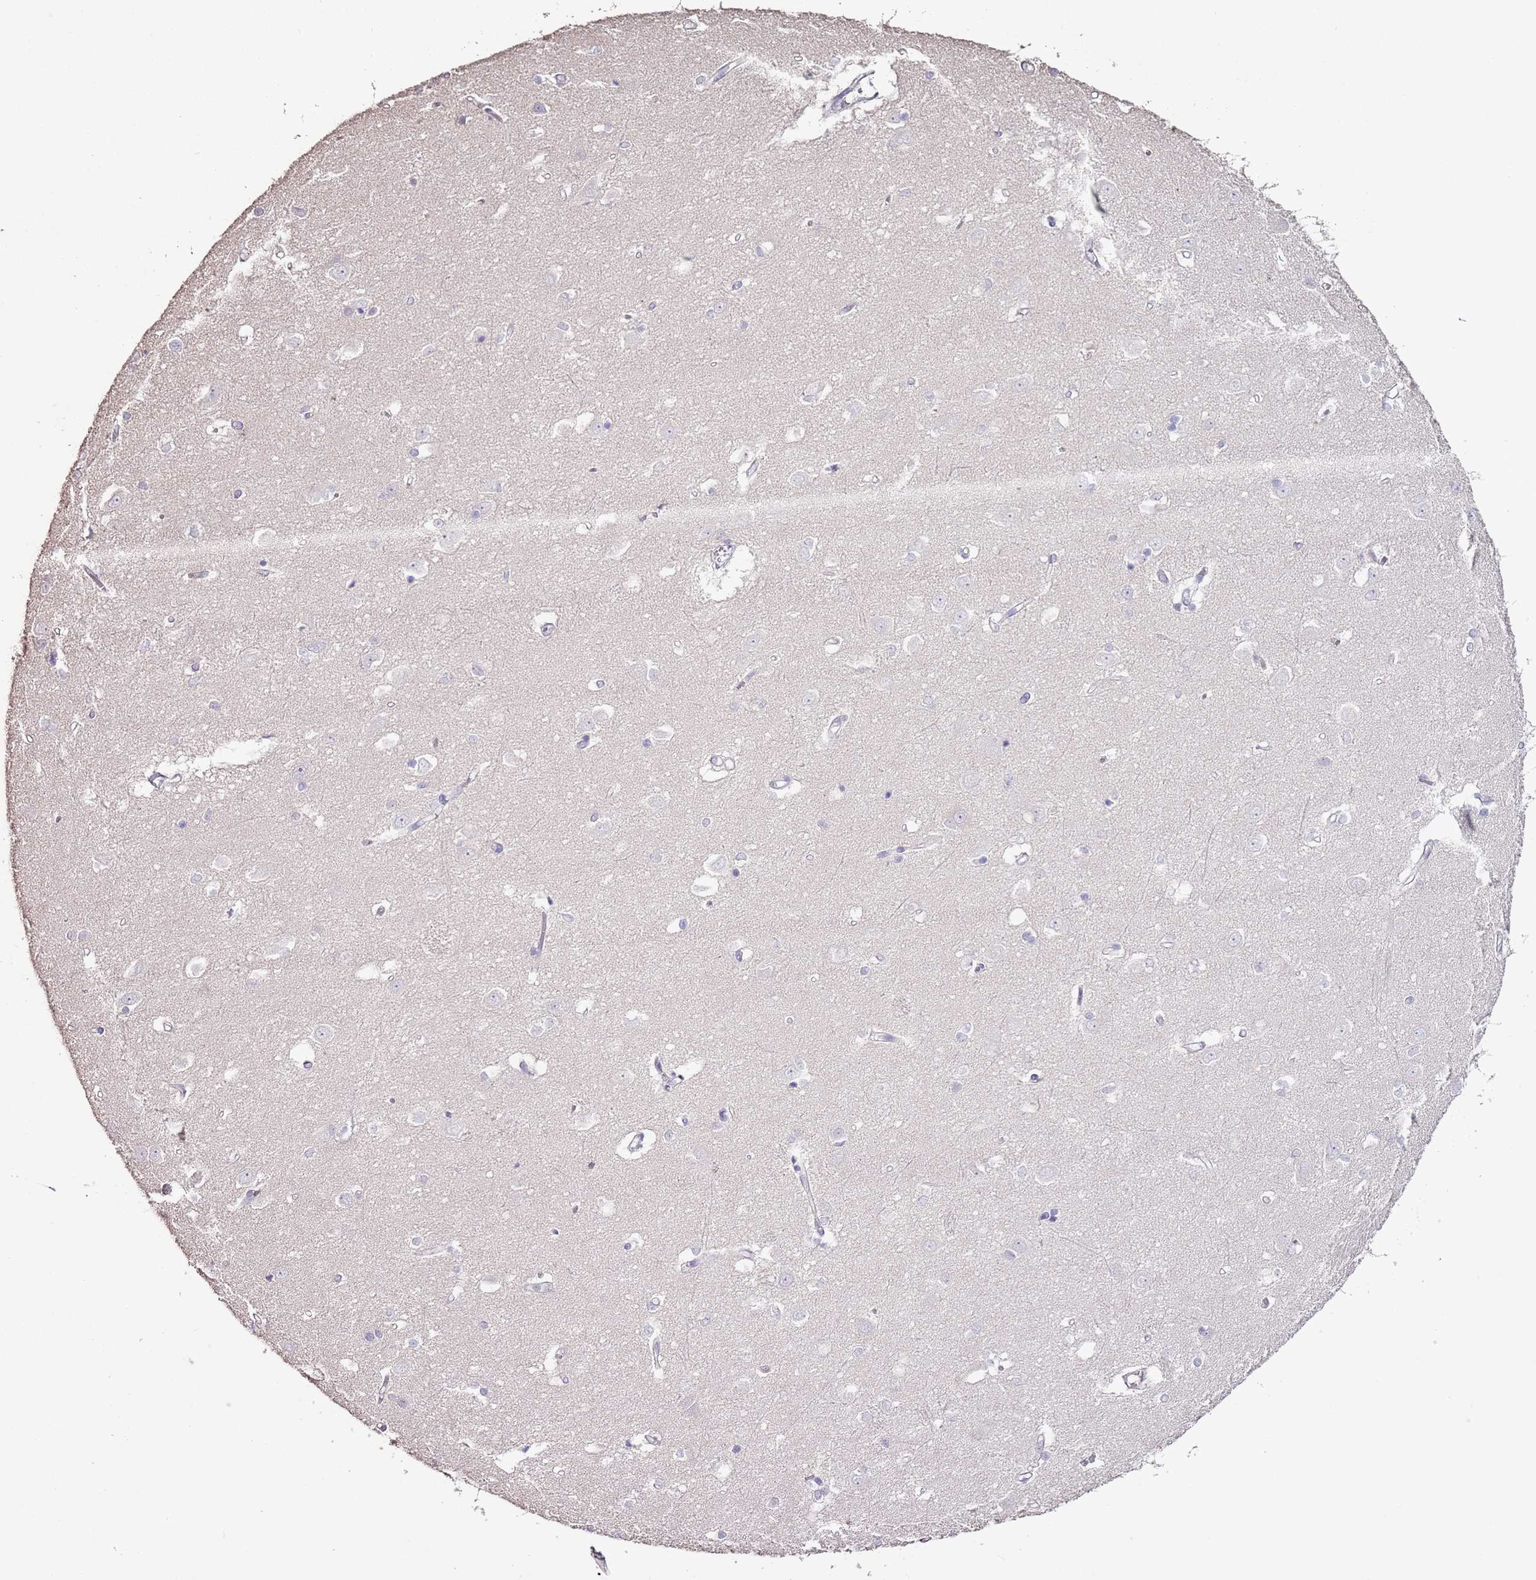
{"staining": {"intensity": "negative", "quantity": "none", "location": "none"}, "tissue": "caudate", "cell_type": "Glial cells", "image_type": "normal", "snomed": [{"axis": "morphology", "description": "Normal tissue, NOS"}, {"axis": "topography", "description": "Lateral ventricle wall"}], "caption": "Photomicrograph shows no protein positivity in glial cells of unremarkable caudate.", "gene": "BLOC1S2", "patient": {"sex": "male", "age": 37}}